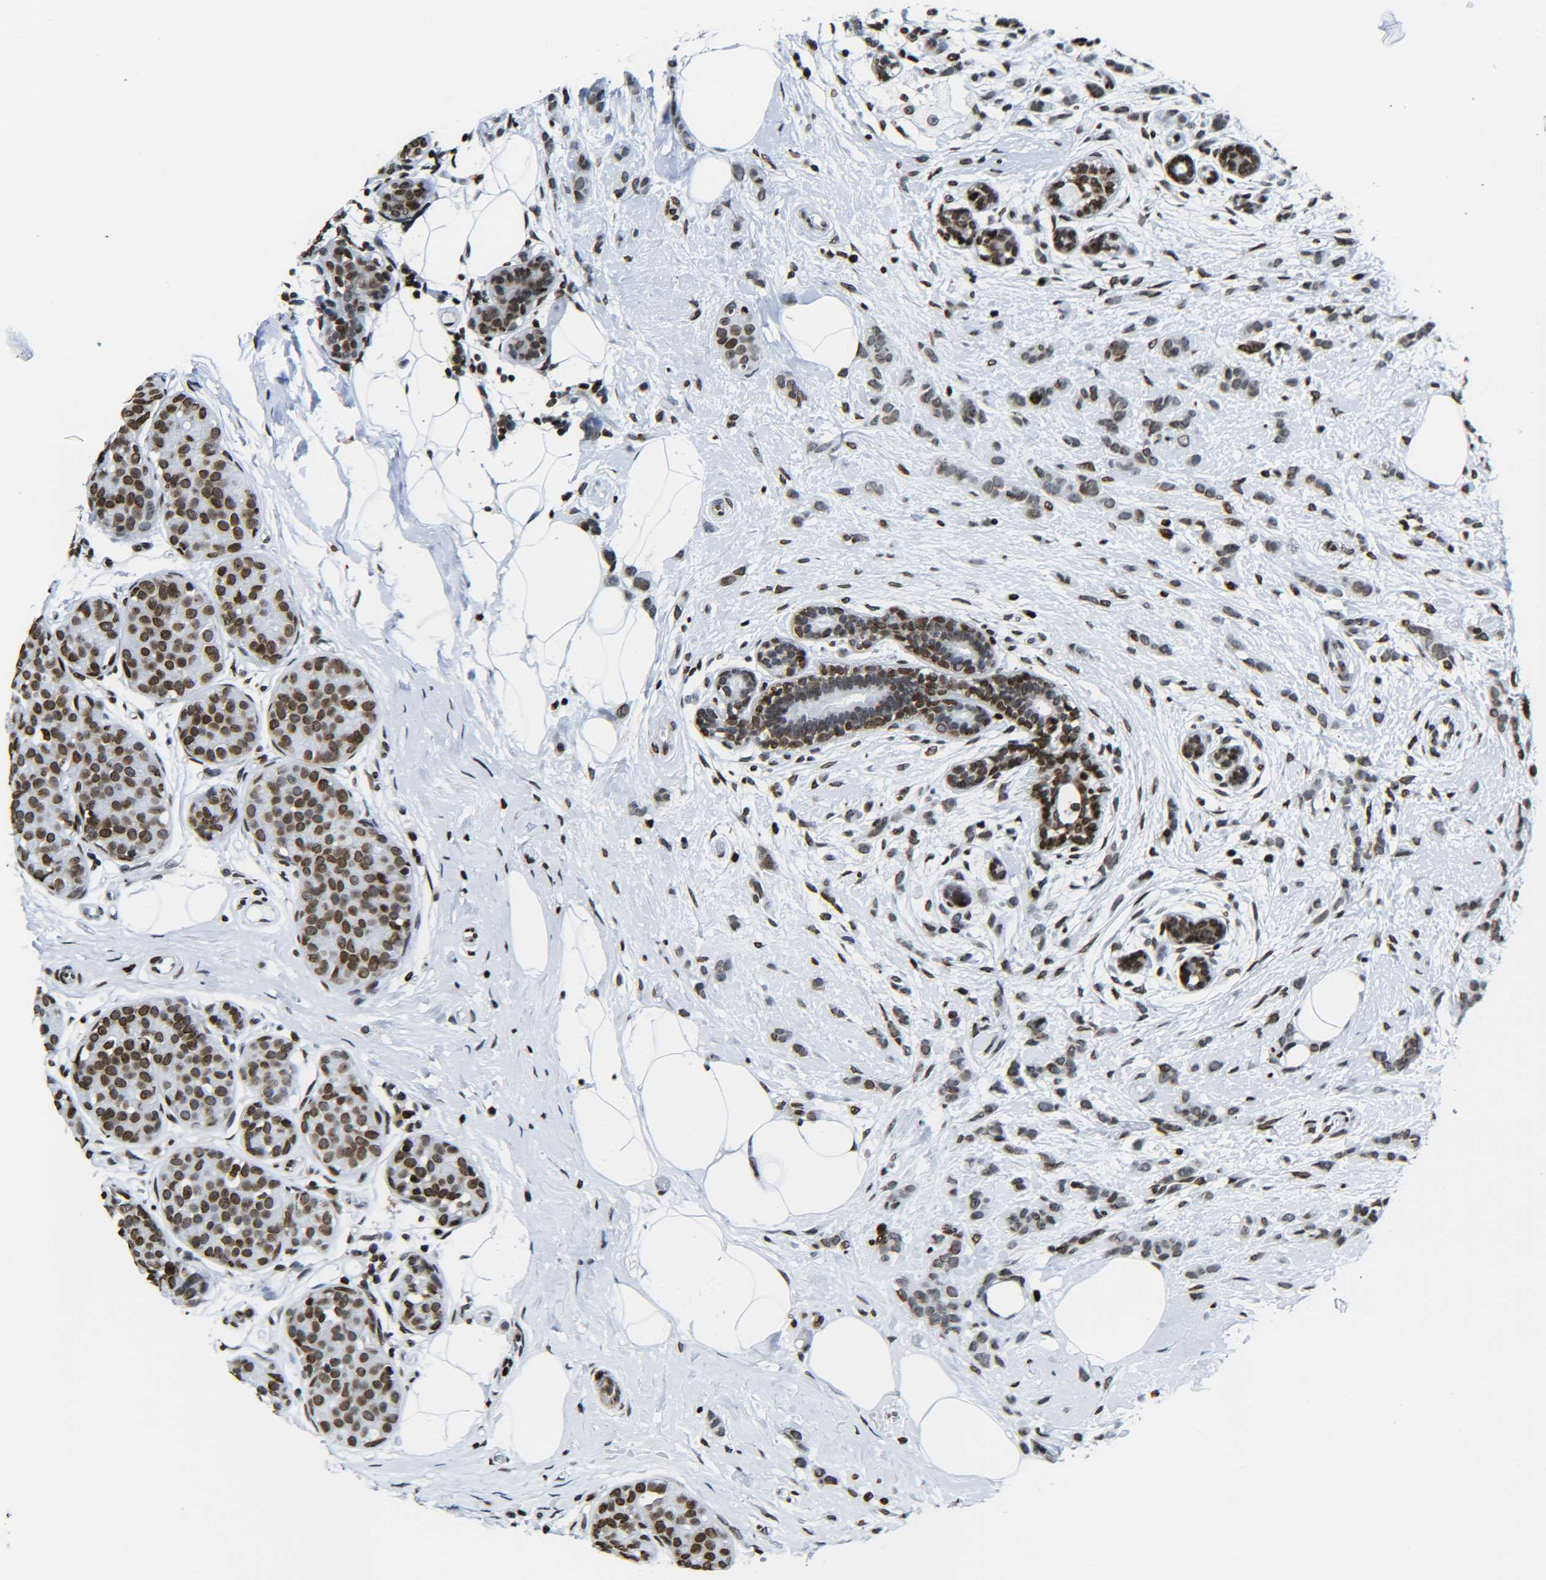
{"staining": {"intensity": "moderate", "quantity": ">75%", "location": "nuclear"}, "tissue": "breast cancer", "cell_type": "Tumor cells", "image_type": "cancer", "snomed": [{"axis": "morphology", "description": "Lobular carcinoma, in situ"}, {"axis": "morphology", "description": "Lobular carcinoma"}, {"axis": "topography", "description": "Breast"}], "caption": "Immunohistochemistry (IHC) (DAB (3,3'-diaminobenzidine)) staining of breast cancer (lobular carcinoma in situ) shows moderate nuclear protein positivity in about >75% of tumor cells.", "gene": "H2AX", "patient": {"sex": "female", "age": 41}}